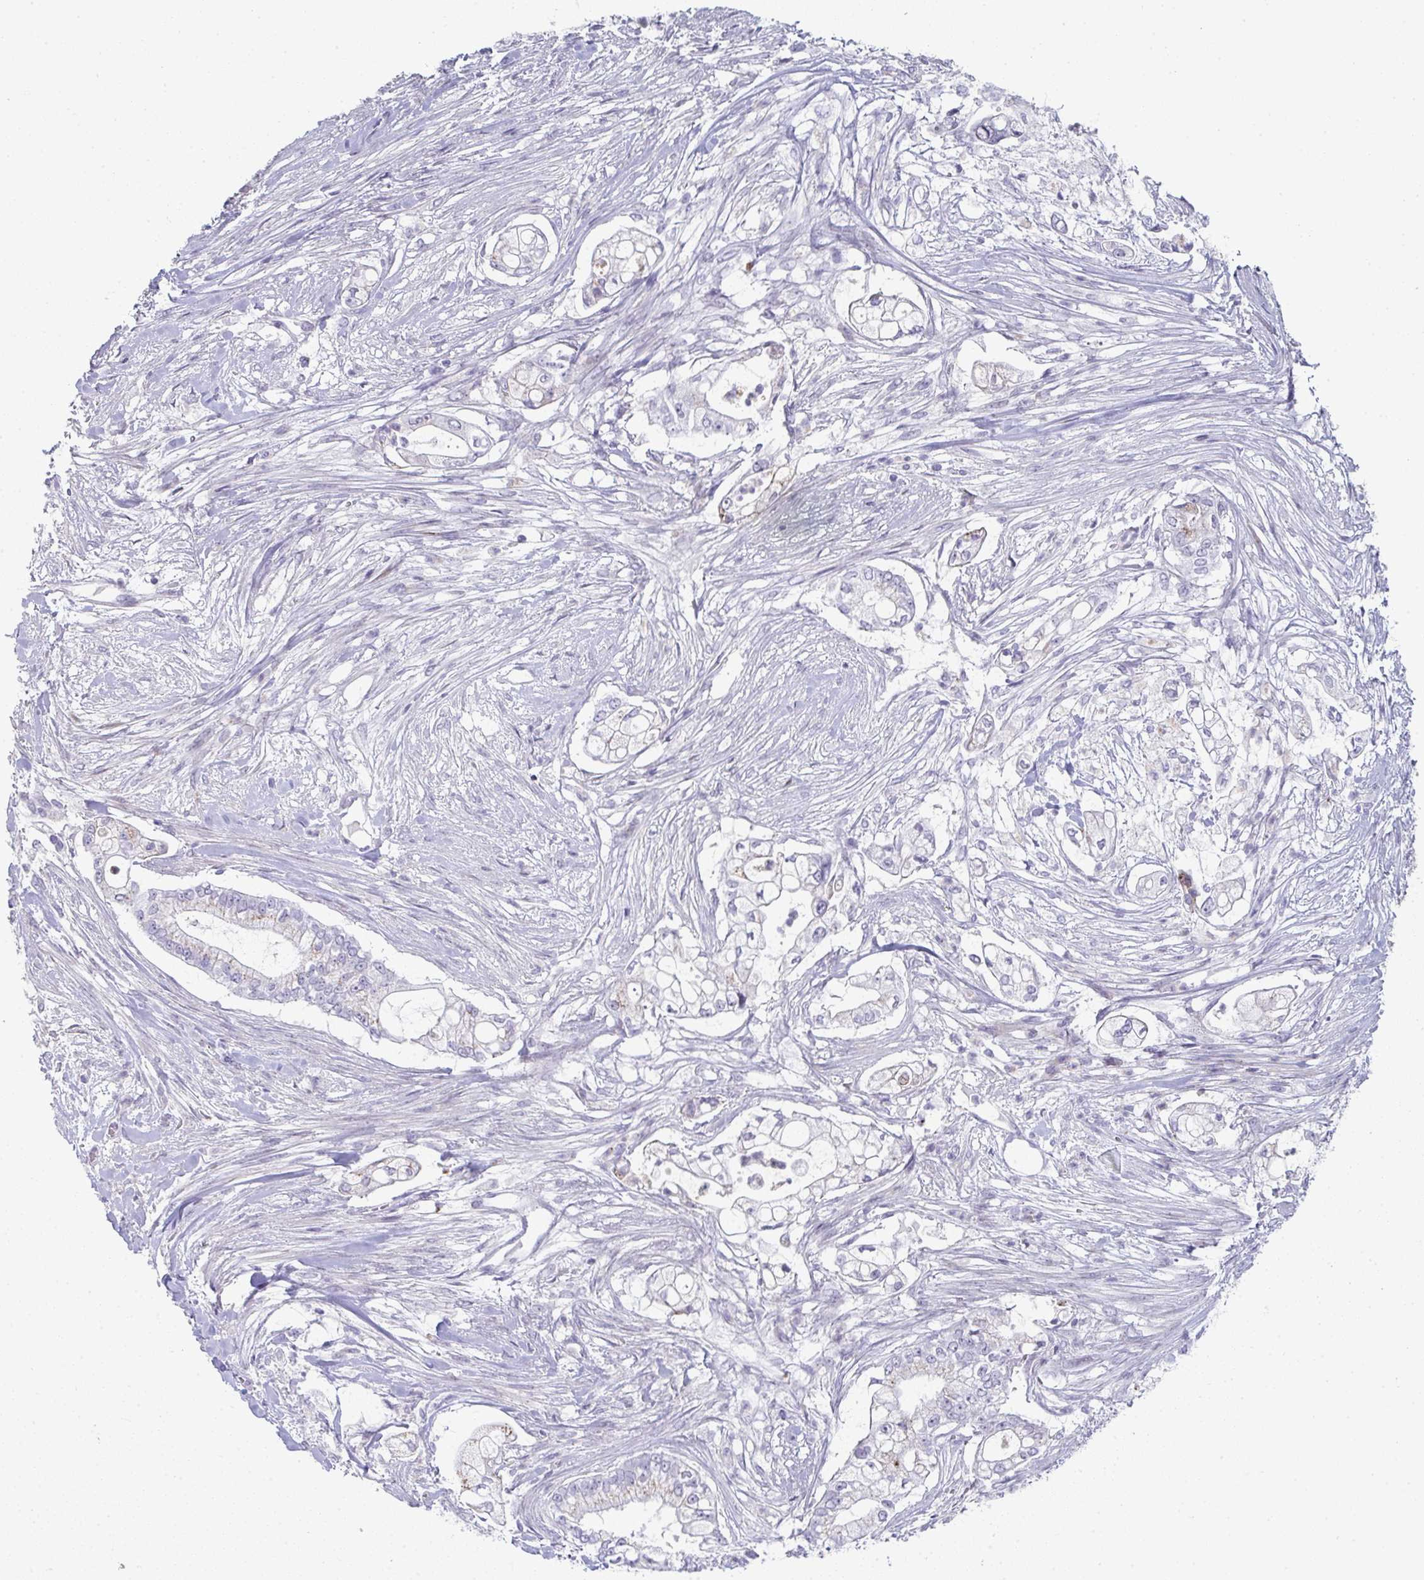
{"staining": {"intensity": "negative", "quantity": "none", "location": "none"}, "tissue": "pancreatic cancer", "cell_type": "Tumor cells", "image_type": "cancer", "snomed": [{"axis": "morphology", "description": "Adenocarcinoma, NOS"}, {"axis": "topography", "description": "Pancreas"}], "caption": "This is an immunohistochemistry (IHC) micrograph of human adenocarcinoma (pancreatic). There is no staining in tumor cells.", "gene": "A1CF", "patient": {"sex": "female", "age": 69}}